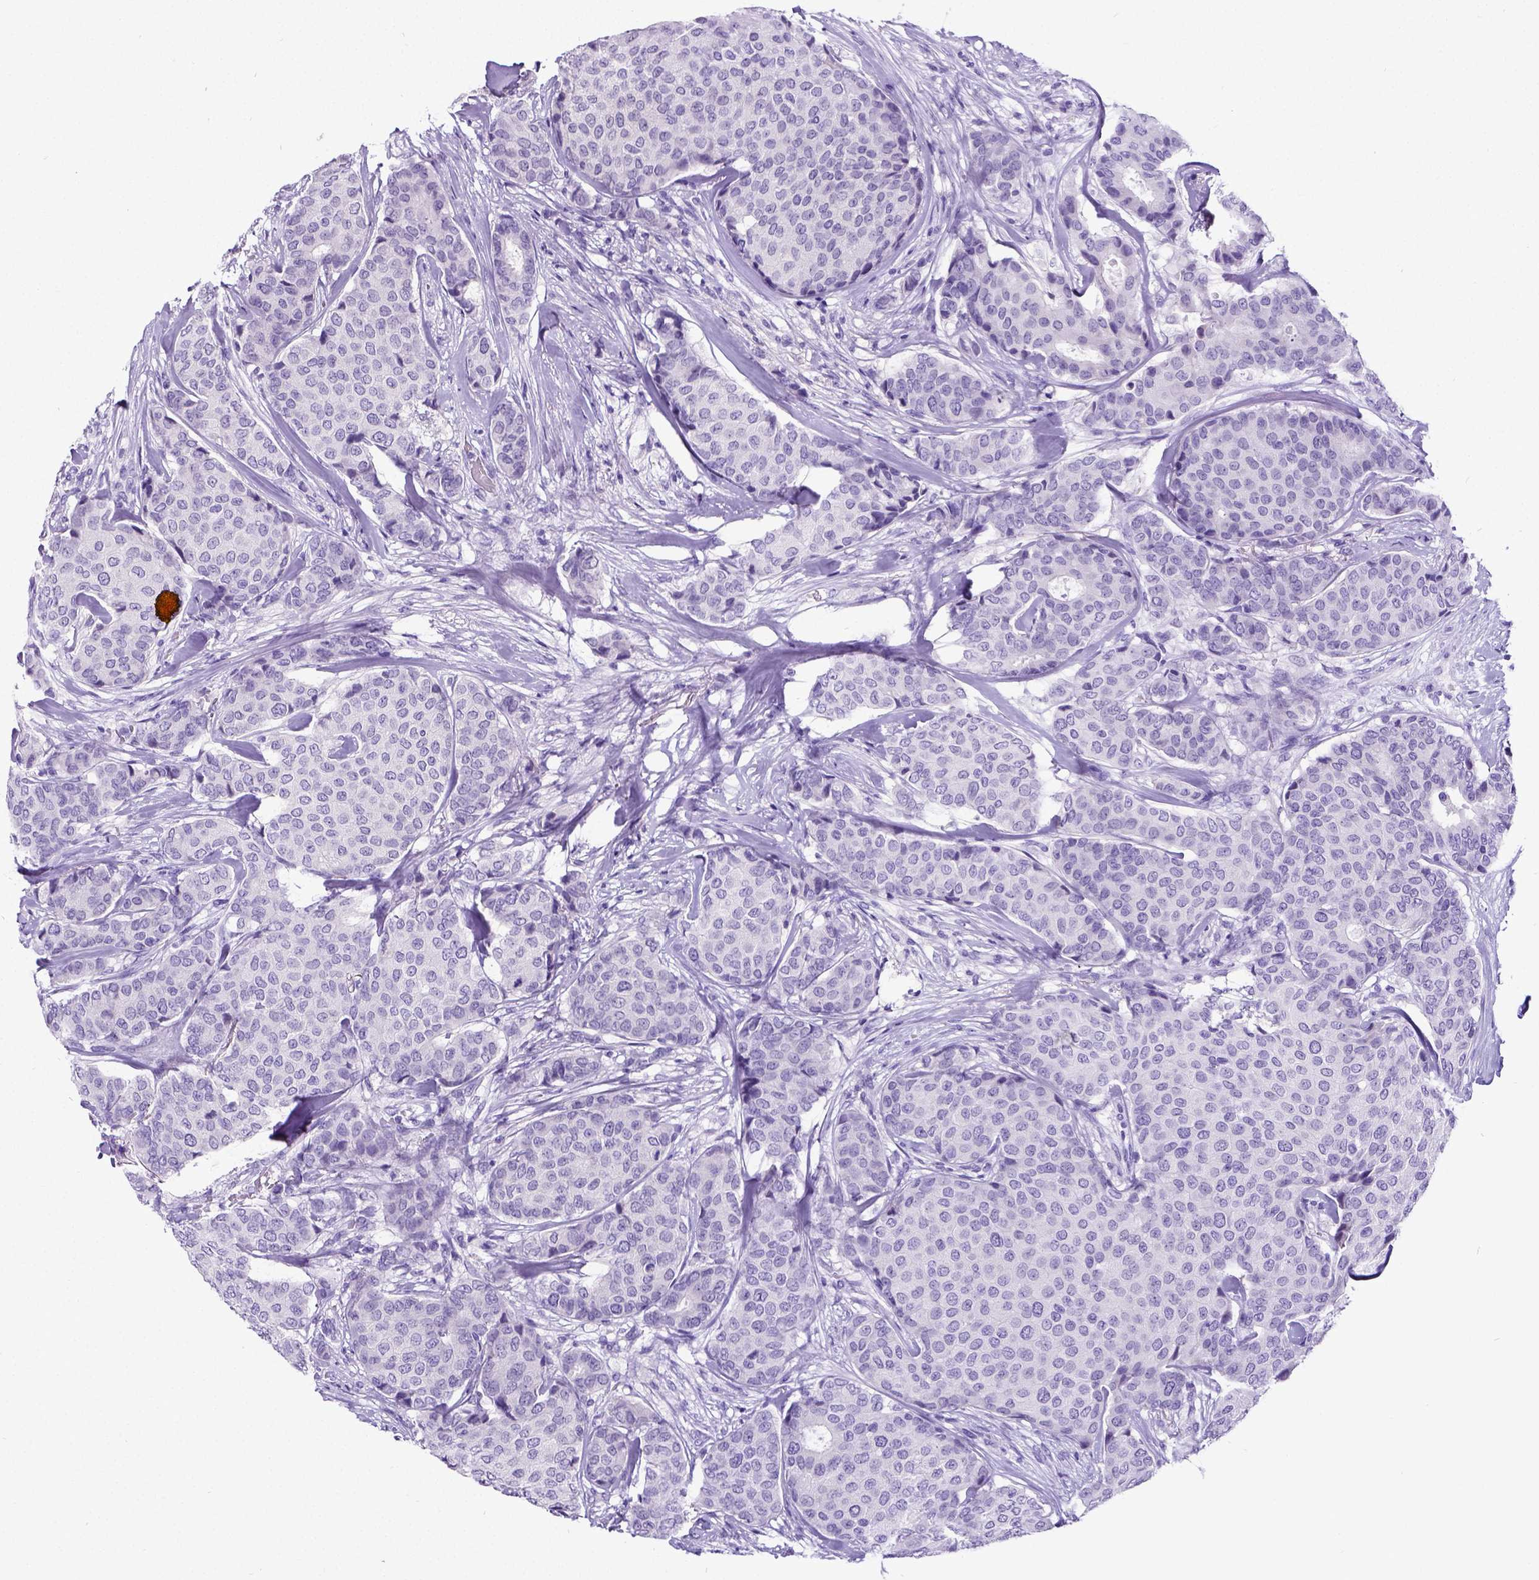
{"staining": {"intensity": "negative", "quantity": "none", "location": "none"}, "tissue": "breast cancer", "cell_type": "Tumor cells", "image_type": "cancer", "snomed": [{"axis": "morphology", "description": "Duct carcinoma"}, {"axis": "topography", "description": "Breast"}], "caption": "Immunohistochemistry of human breast infiltrating ductal carcinoma shows no staining in tumor cells.", "gene": "SATB2", "patient": {"sex": "female", "age": 75}}